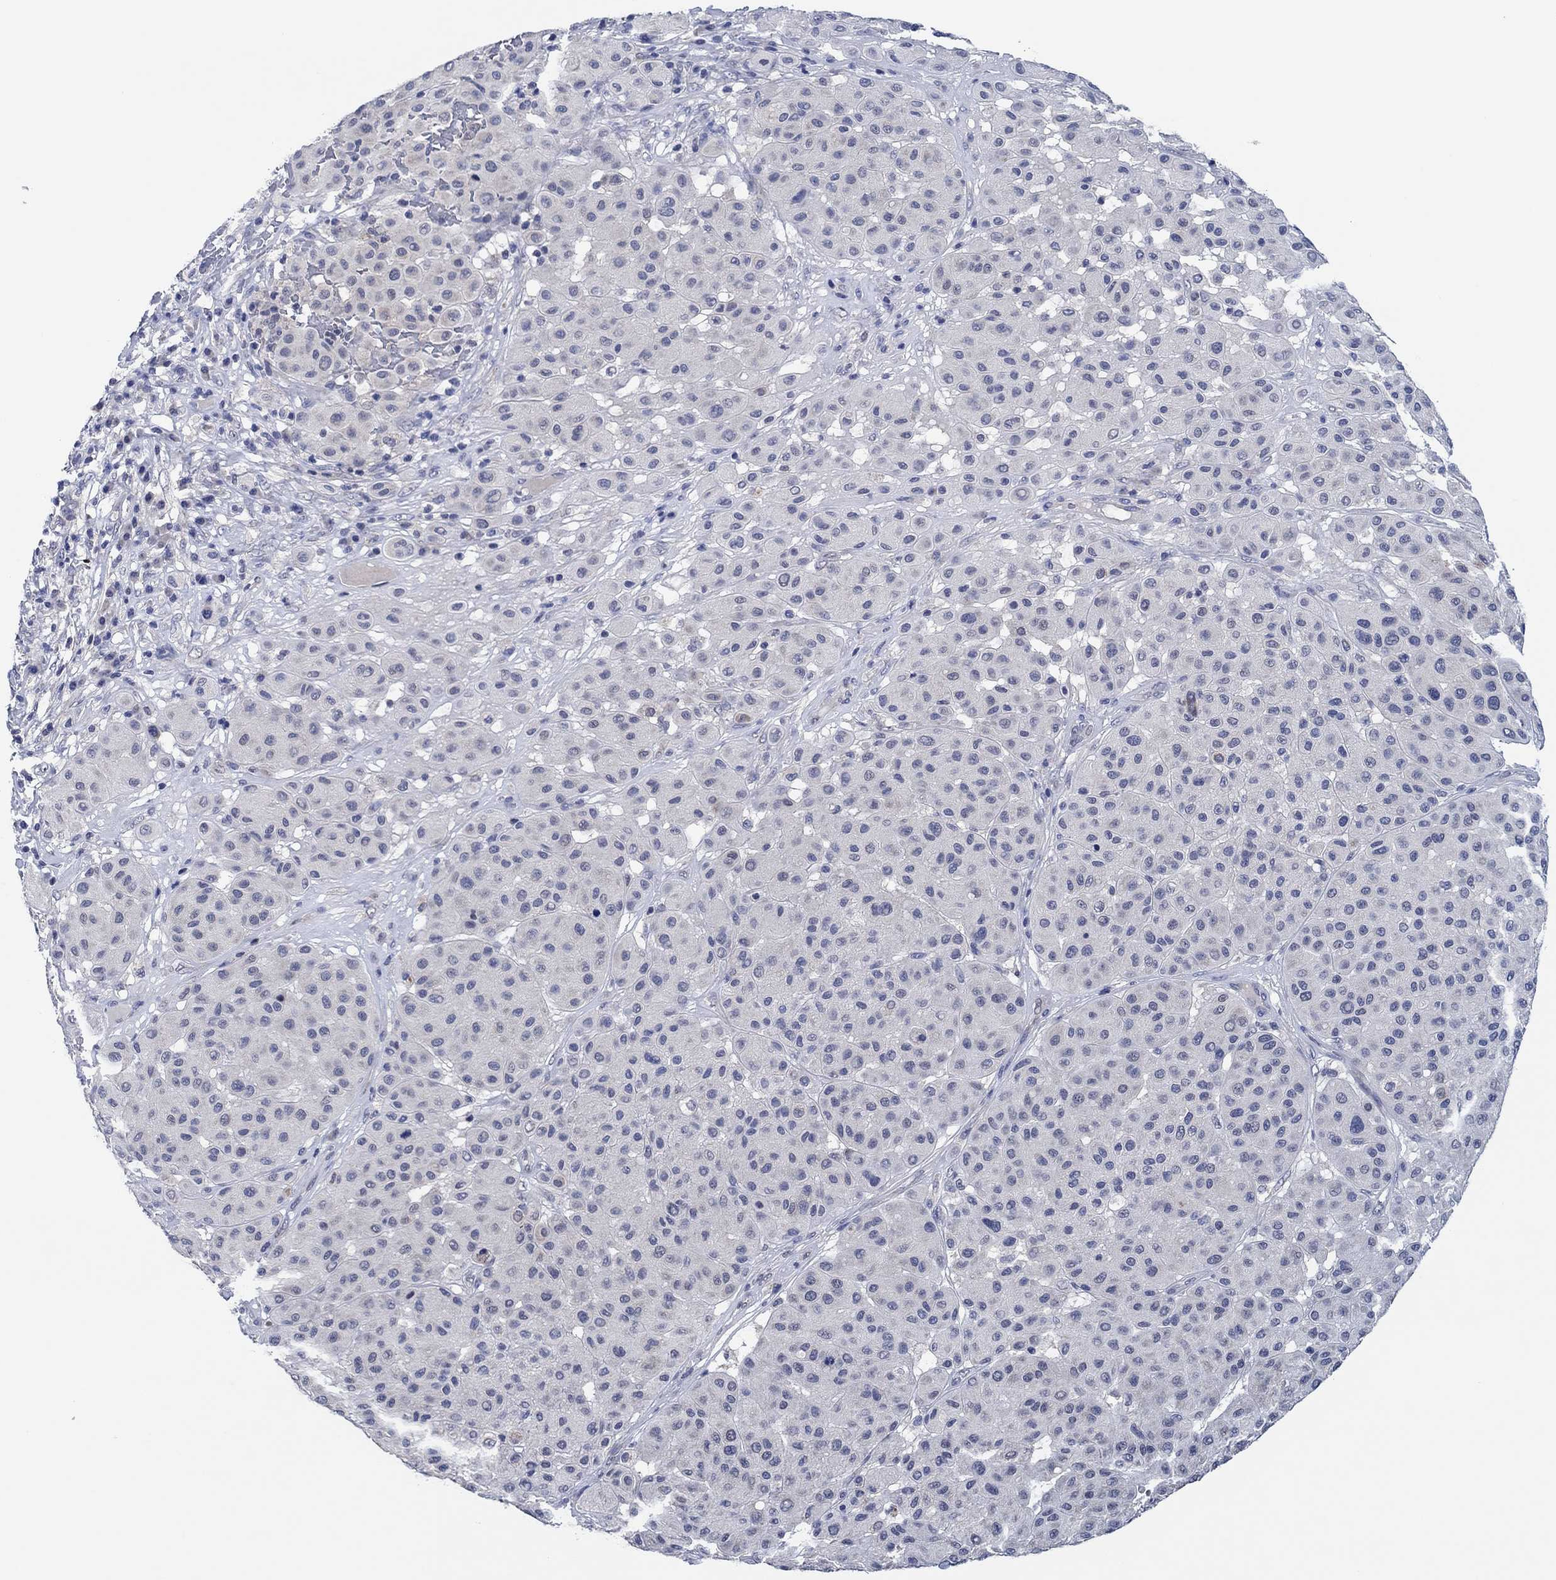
{"staining": {"intensity": "negative", "quantity": "none", "location": "none"}, "tissue": "melanoma", "cell_type": "Tumor cells", "image_type": "cancer", "snomed": [{"axis": "morphology", "description": "Malignant melanoma, Metastatic site"}, {"axis": "topography", "description": "Smooth muscle"}], "caption": "Immunohistochemistry (IHC) micrograph of neoplastic tissue: human melanoma stained with DAB (3,3'-diaminobenzidine) displays no significant protein expression in tumor cells.", "gene": "PRRT3", "patient": {"sex": "male", "age": 41}}